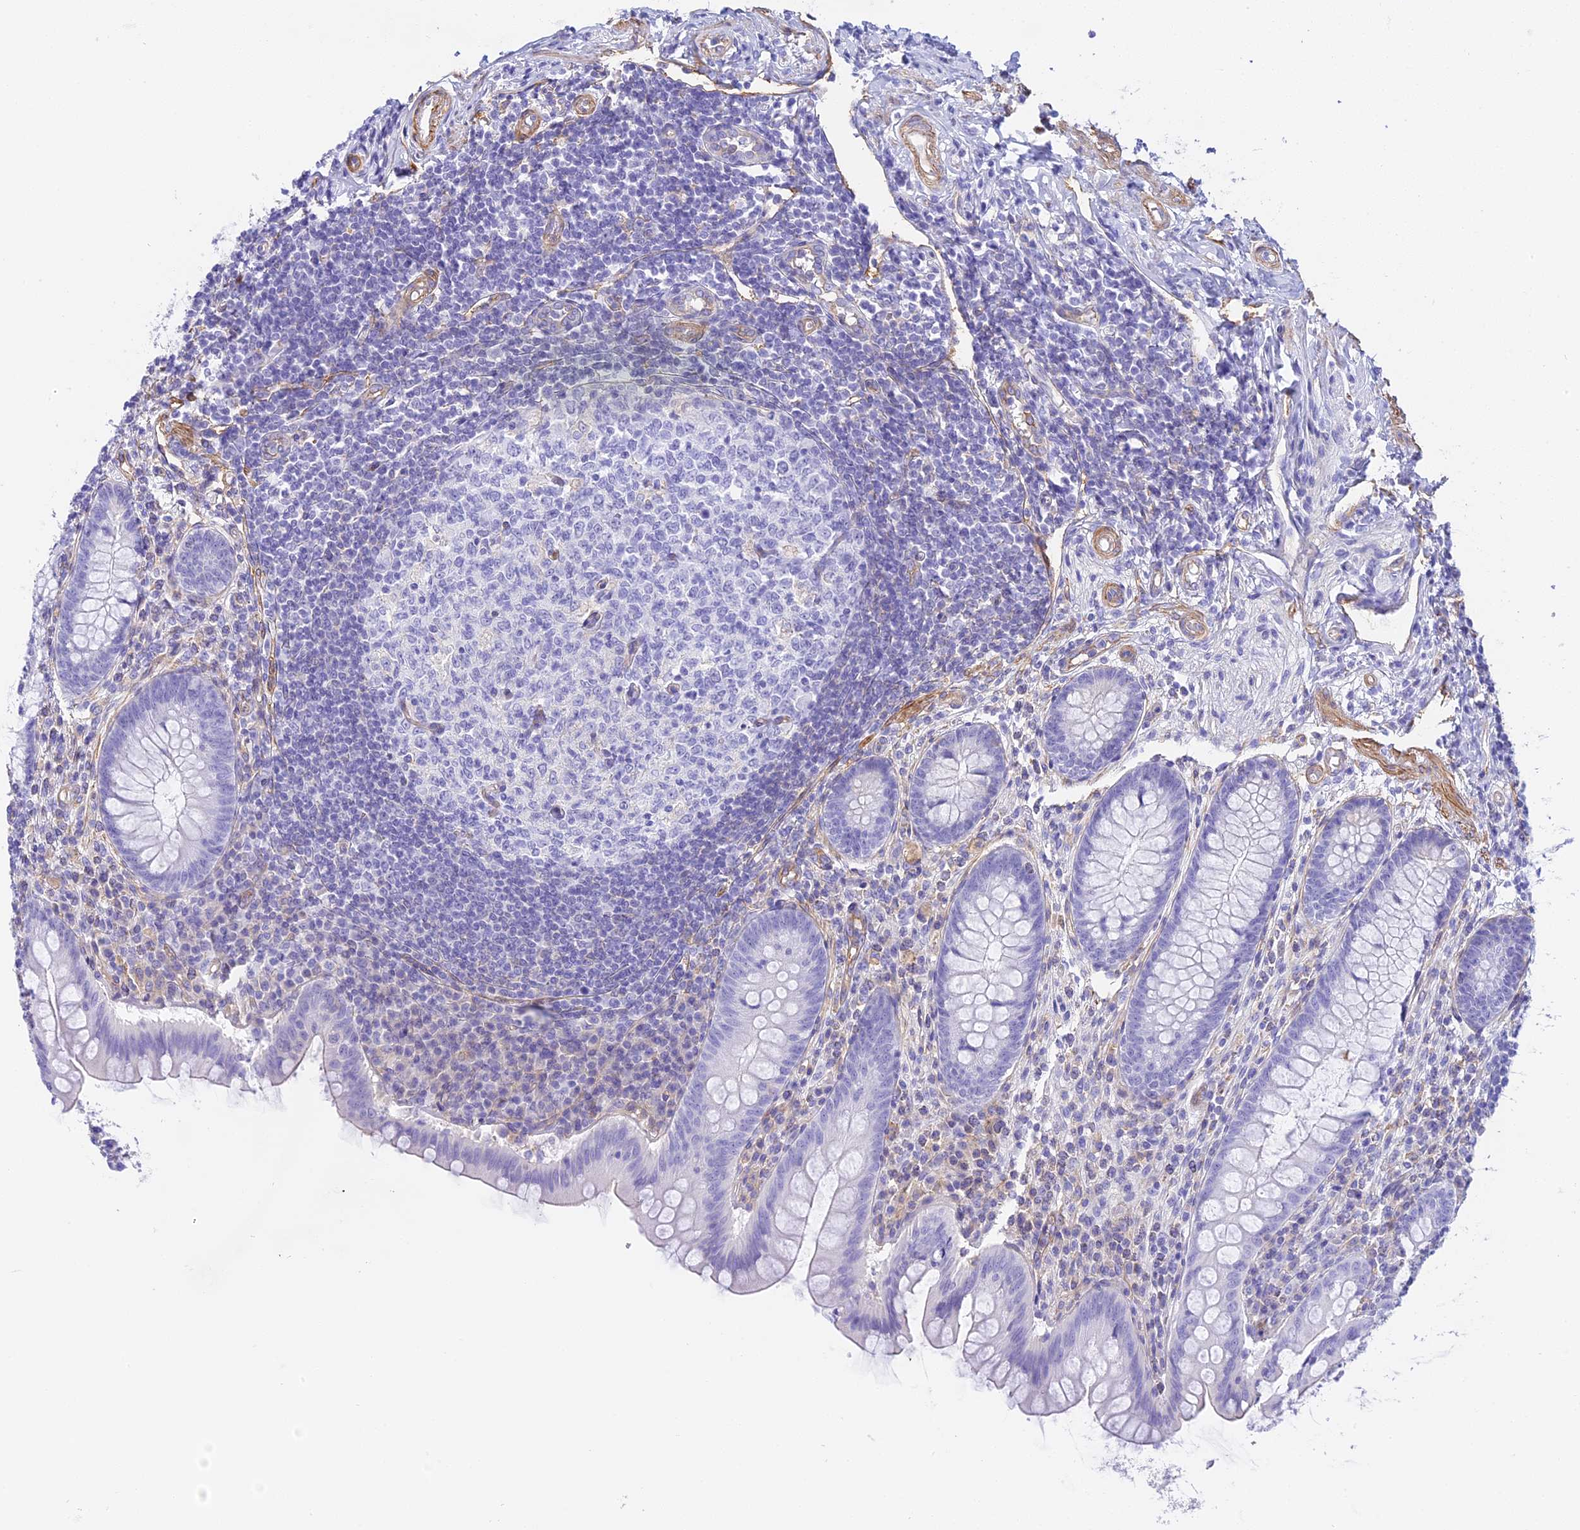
{"staining": {"intensity": "negative", "quantity": "none", "location": "none"}, "tissue": "appendix", "cell_type": "Glandular cells", "image_type": "normal", "snomed": [{"axis": "morphology", "description": "Normal tissue, NOS"}, {"axis": "topography", "description": "Appendix"}], "caption": "A high-resolution image shows immunohistochemistry staining of unremarkable appendix, which reveals no significant positivity in glandular cells.", "gene": "HOMER3", "patient": {"sex": "female", "age": 33}}